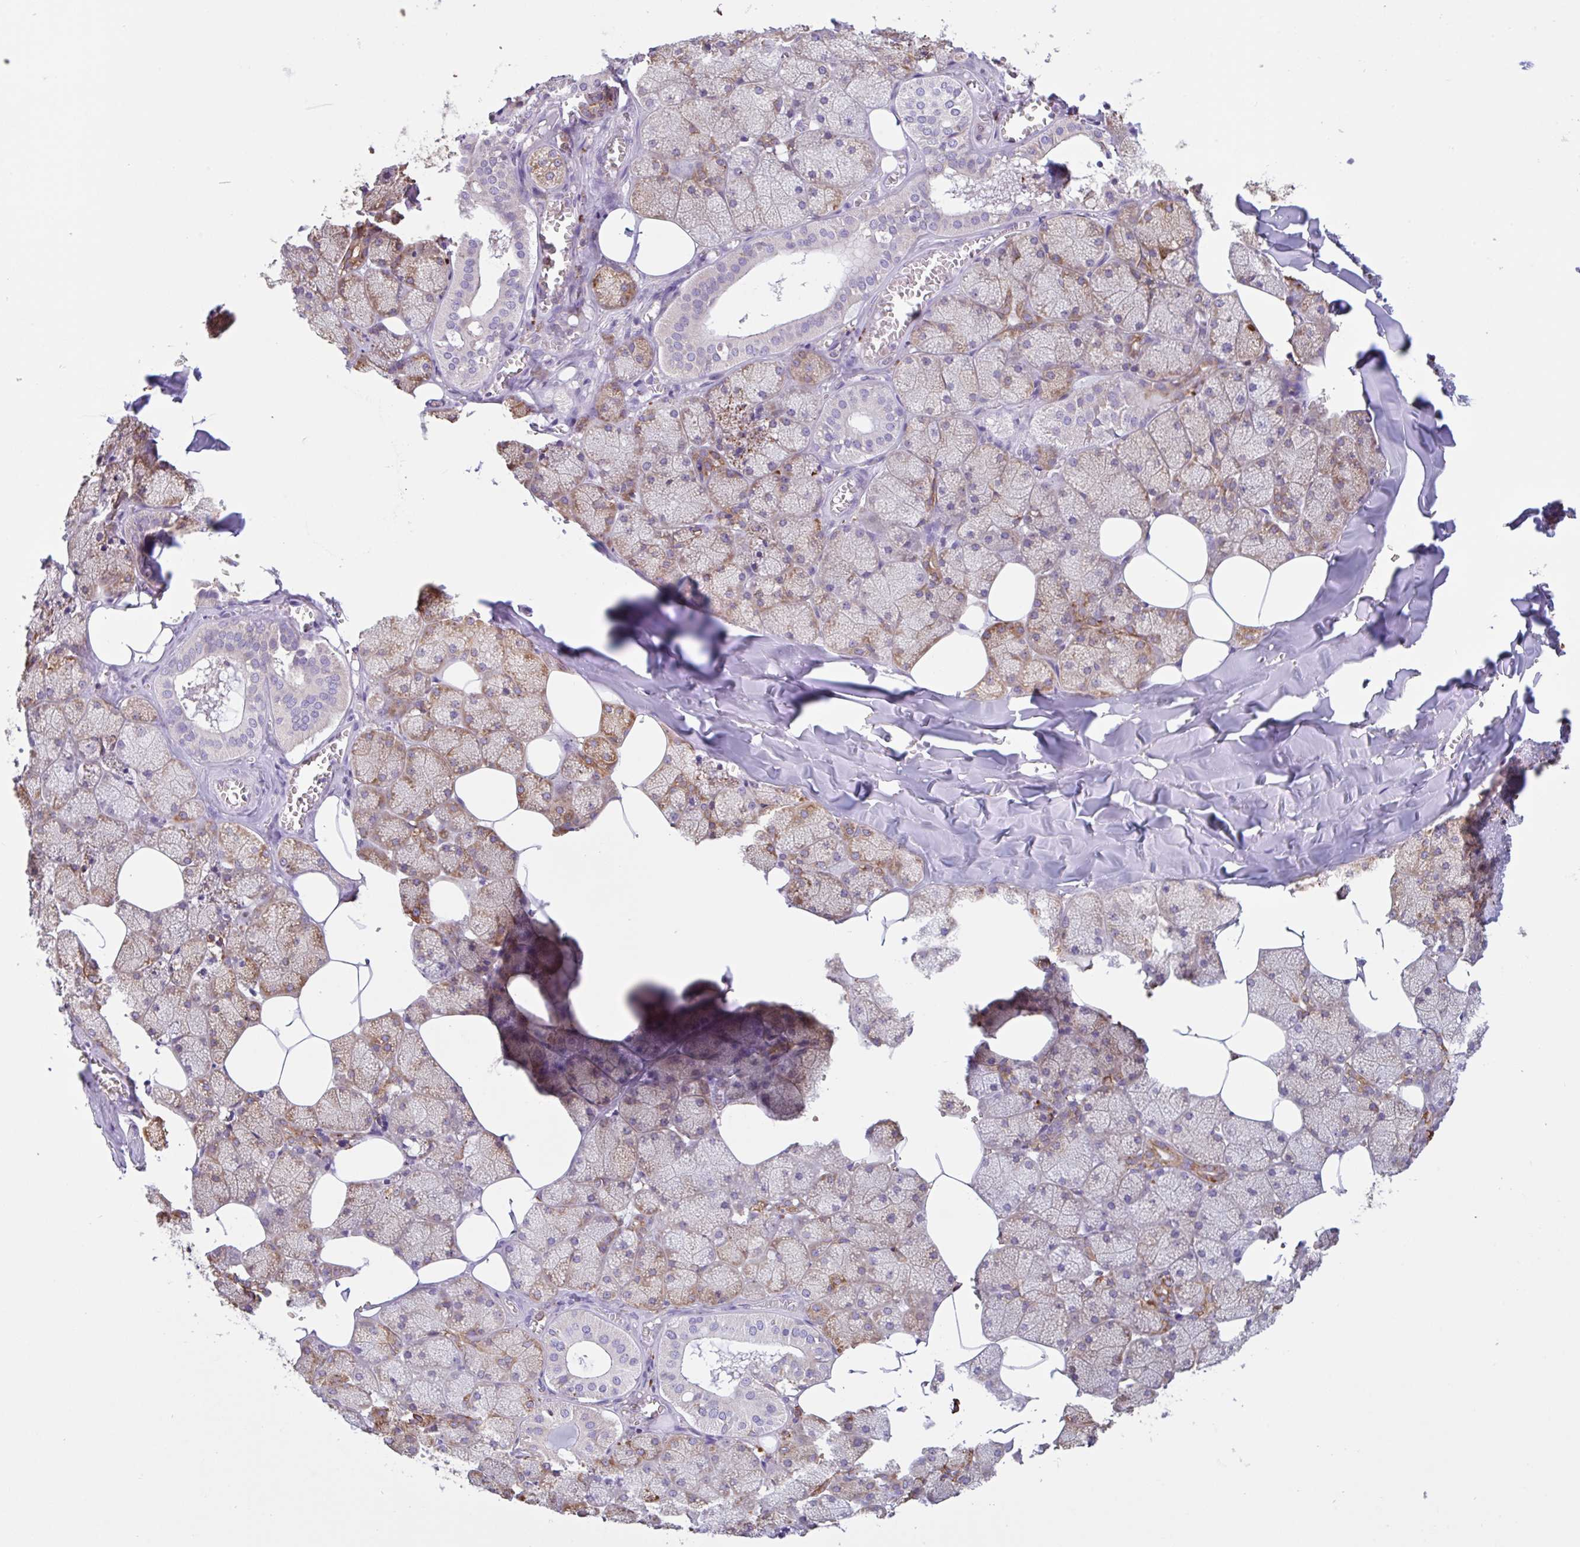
{"staining": {"intensity": "strong", "quantity": "25%-75%", "location": "cytoplasmic/membranous"}, "tissue": "salivary gland", "cell_type": "Glandular cells", "image_type": "normal", "snomed": [{"axis": "morphology", "description": "Normal tissue, NOS"}, {"axis": "topography", "description": "Salivary gland"}, {"axis": "topography", "description": "Peripheral nerve tissue"}], "caption": "Salivary gland stained with immunohistochemistry exhibits strong cytoplasmic/membranous positivity in approximately 25%-75% of glandular cells.", "gene": "DOK4", "patient": {"sex": "male", "age": 38}}